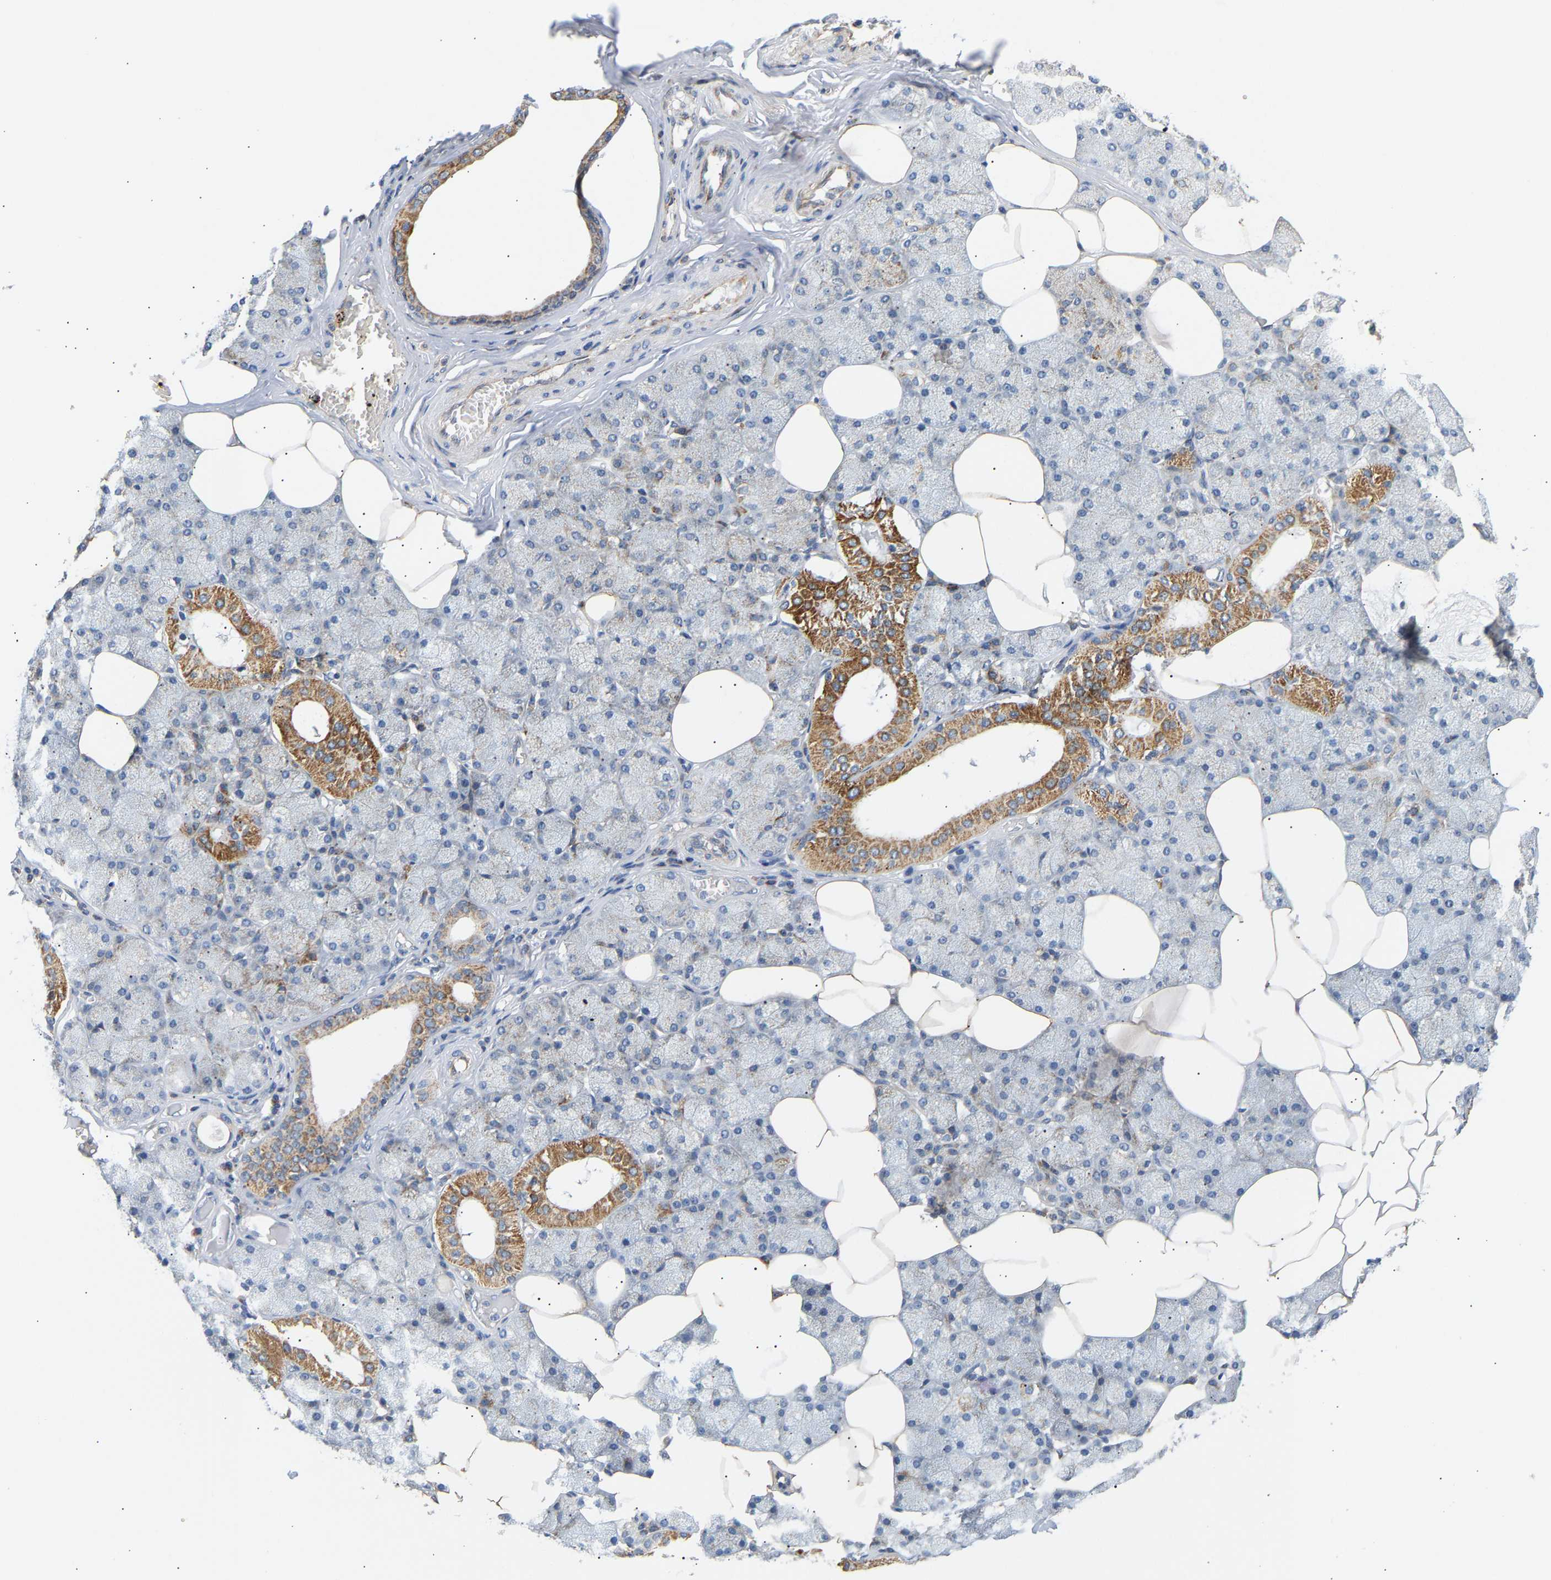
{"staining": {"intensity": "moderate", "quantity": "25%-75%", "location": "cytoplasmic/membranous"}, "tissue": "salivary gland", "cell_type": "Glandular cells", "image_type": "normal", "snomed": [{"axis": "morphology", "description": "Normal tissue, NOS"}, {"axis": "topography", "description": "Salivary gland"}], "caption": "A high-resolution histopathology image shows immunohistochemistry (IHC) staining of benign salivary gland, which exhibits moderate cytoplasmic/membranous expression in approximately 25%-75% of glandular cells.", "gene": "TMEM168", "patient": {"sex": "male", "age": 62}}